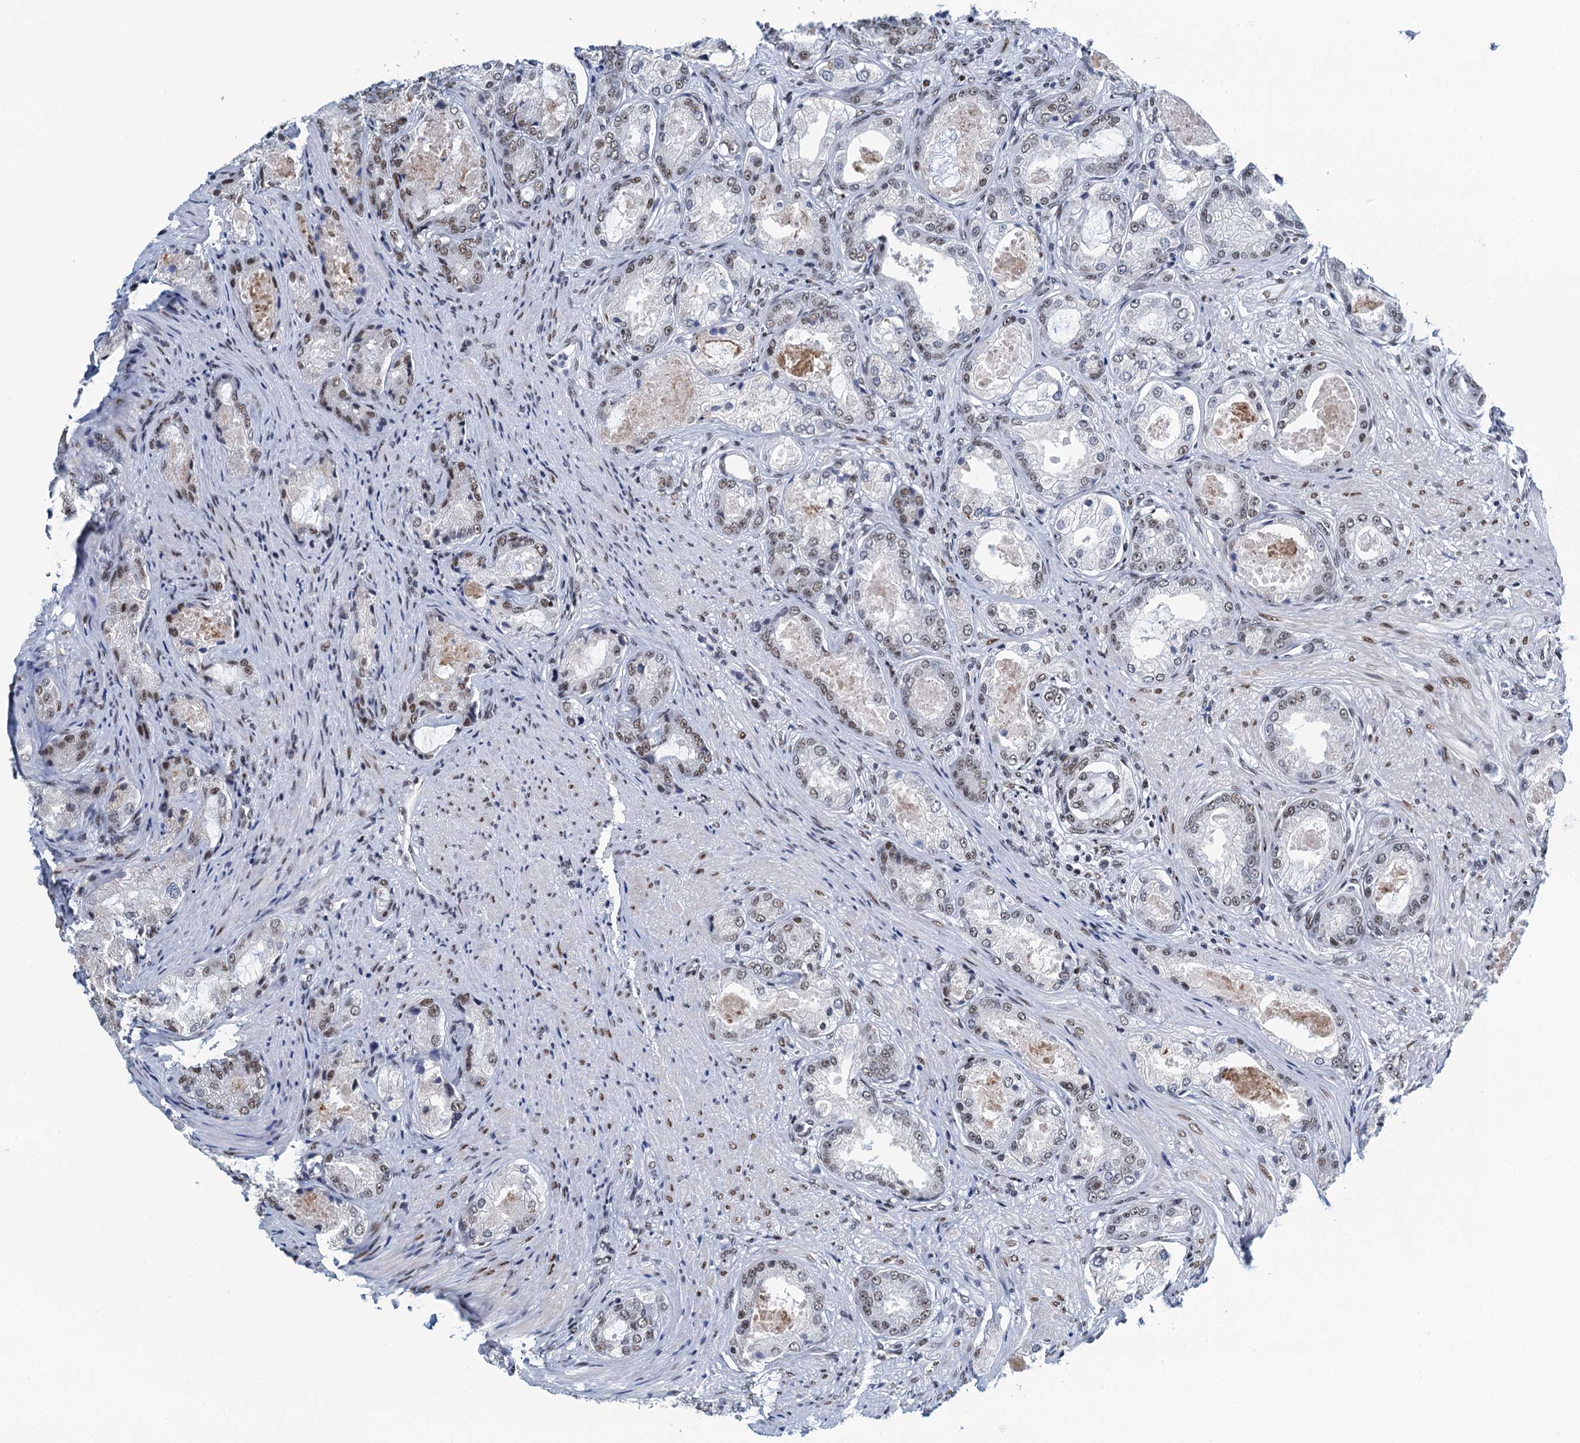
{"staining": {"intensity": "weak", "quantity": "25%-75%", "location": "nuclear"}, "tissue": "prostate cancer", "cell_type": "Tumor cells", "image_type": "cancer", "snomed": [{"axis": "morphology", "description": "Adenocarcinoma, Low grade"}, {"axis": "topography", "description": "Prostate"}], "caption": "Protein expression by IHC shows weak nuclear expression in approximately 25%-75% of tumor cells in prostate low-grade adenocarcinoma.", "gene": "HNRNPUL2", "patient": {"sex": "male", "age": 68}}